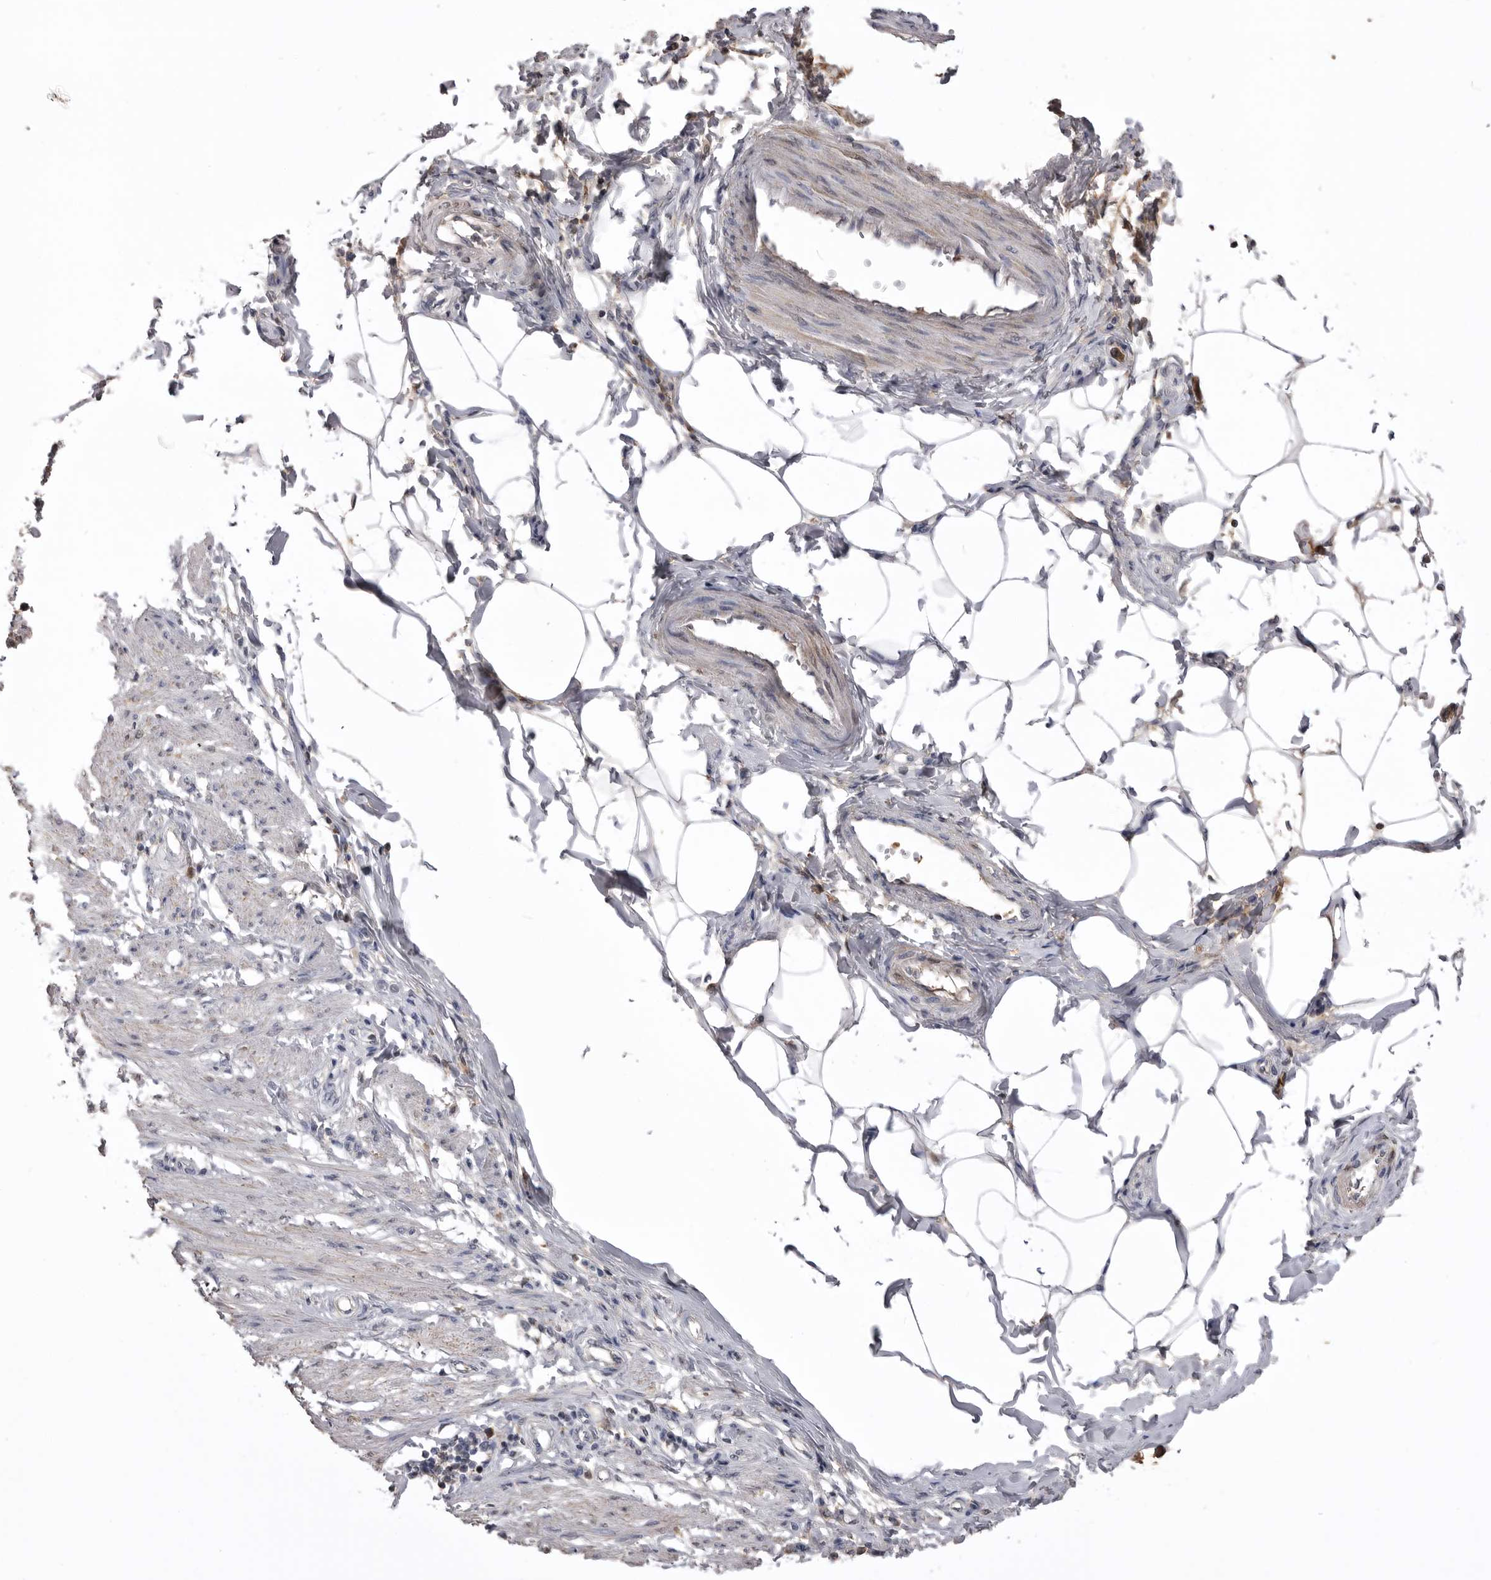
{"staining": {"intensity": "negative", "quantity": "none", "location": "none"}, "tissue": "smooth muscle", "cell_type": "Smooth muscle cells", "image_type": "normal", "snomed": [{"axis": "morphology", "description": "Normal tissue, NOS"}, {"axis": "morphology", "description": "Adenocarcinoma, NOS"}, {"axis": "topography", "description": "Smooth muscle"}, {"axis": "topography", "description": "Colon"}], "caption": "Smooth muscle cells show no significant expression in benign smooth muscle. (DAB (3,3'-diaminobenzidine) IHC with hematoxylin counter stain).", "gene": "AHSG", "patient": {"sex": "male", "age": 14}}